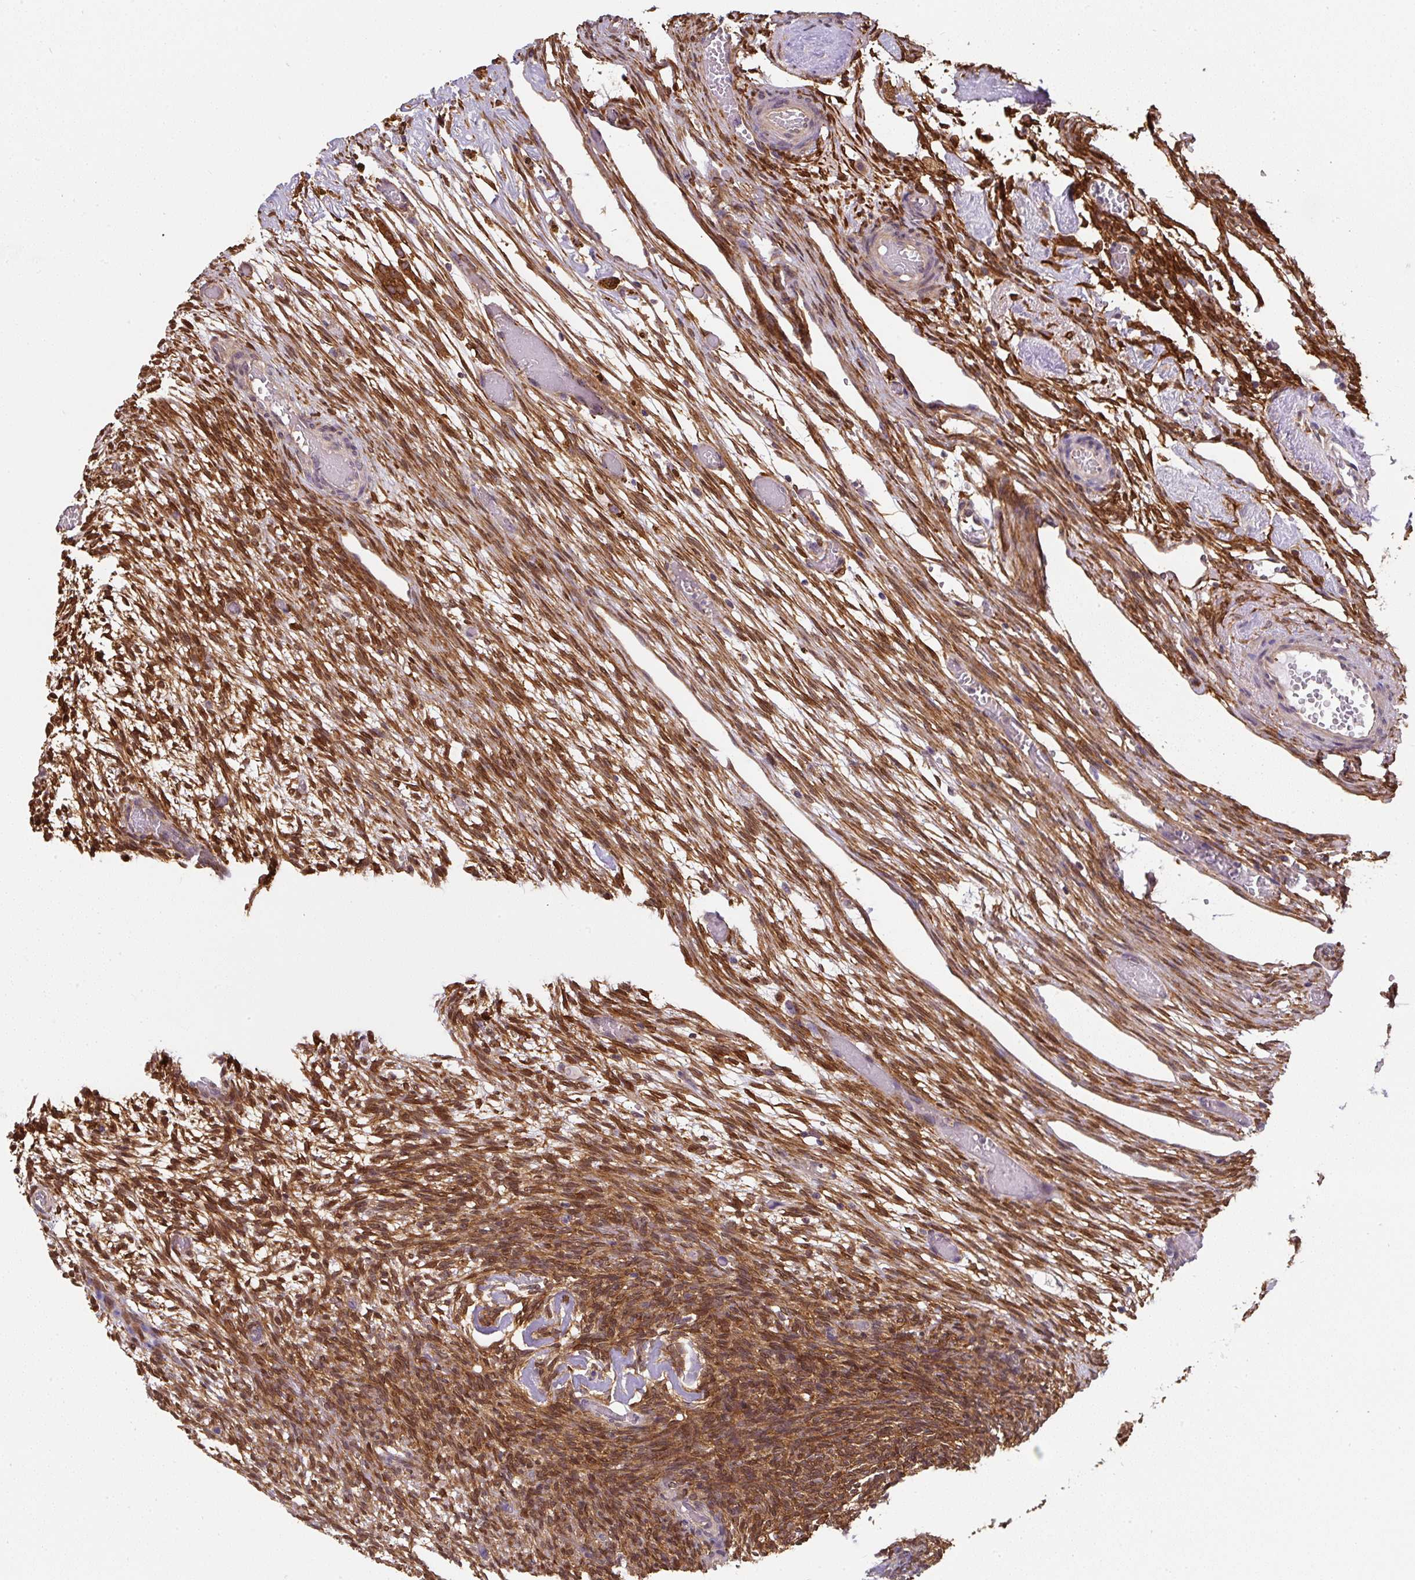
{"staining": {"intensity": "moderate", "quantity": ">75%", "location": "cytoplasmic/membranous"}, "tissue": "ovary", "cell_type": "Follicle cells", "image_type": "normal", "snomed": [{"axis": "morphology", "description": "Normal tissue, NOS"}, {"axis": "topography", "description": "Ovary"}], "caption": "This is a photomicrograph of IHC staining of unremarkable ovary, which shows moderate expression in the cytoplasmic/membranous of follicle cells.", "gene": "ST13", "patient": {"sex": "female", "age": 67}}